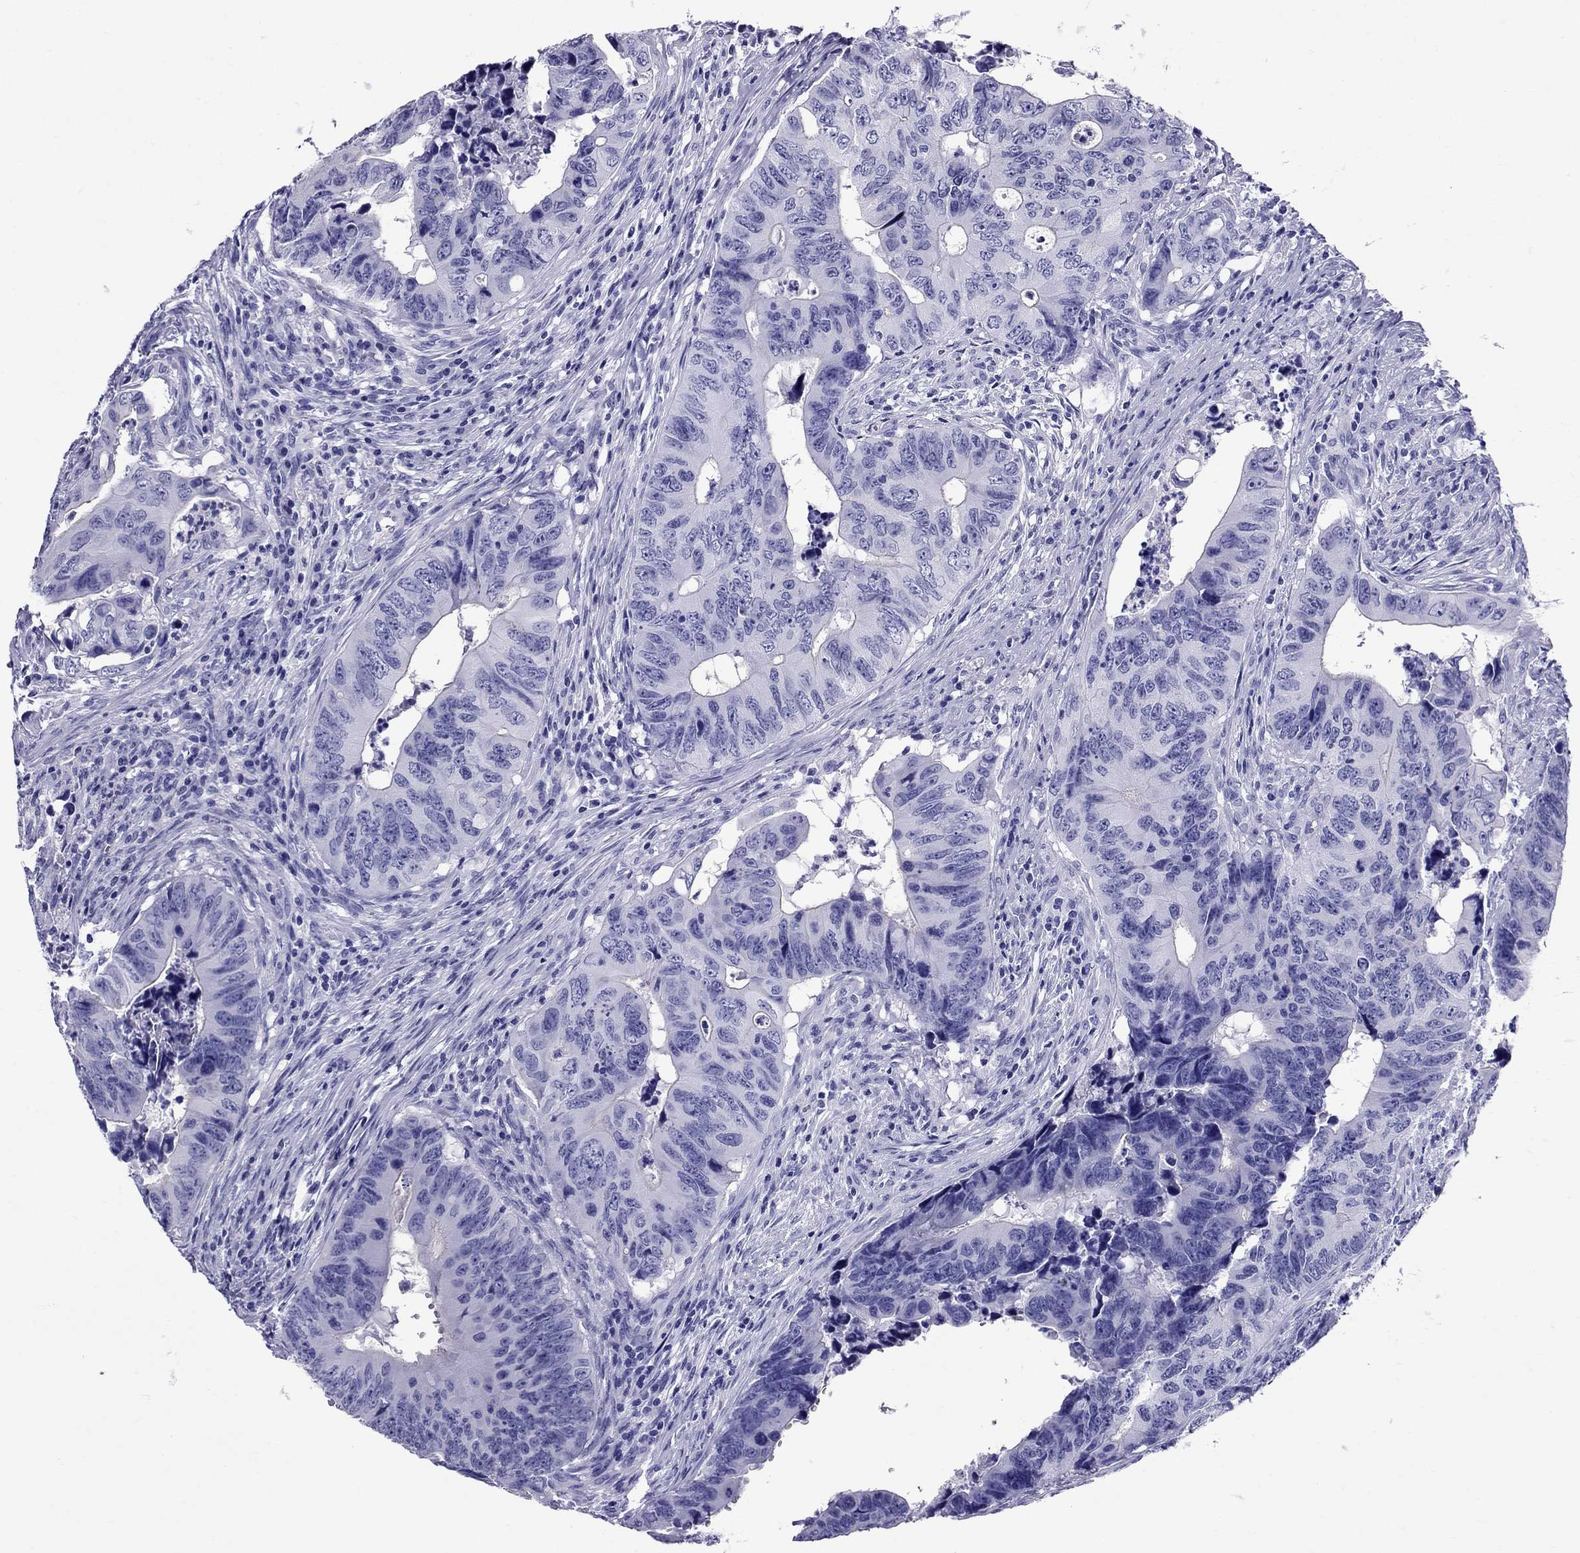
{"staining": {"intensity": "negative", "quantity": "none", "location": "none"}, "tissue": "colorectal cancer", "cell_type": "Tumor cells", "image_type": "cancer", "snomed": [{"axis": "morphology", "description": "Adenocarcinoma, NOS"}, {"axis": "topography", "description": "Colon"}], "caption": "A high-resolution image shows immunohistochemistry staining of colorectal cancer, which reveals no significant positivity in tumor cells.", "gene": "AVPR1B", "patient": {"sex": "female", "age": 82}}